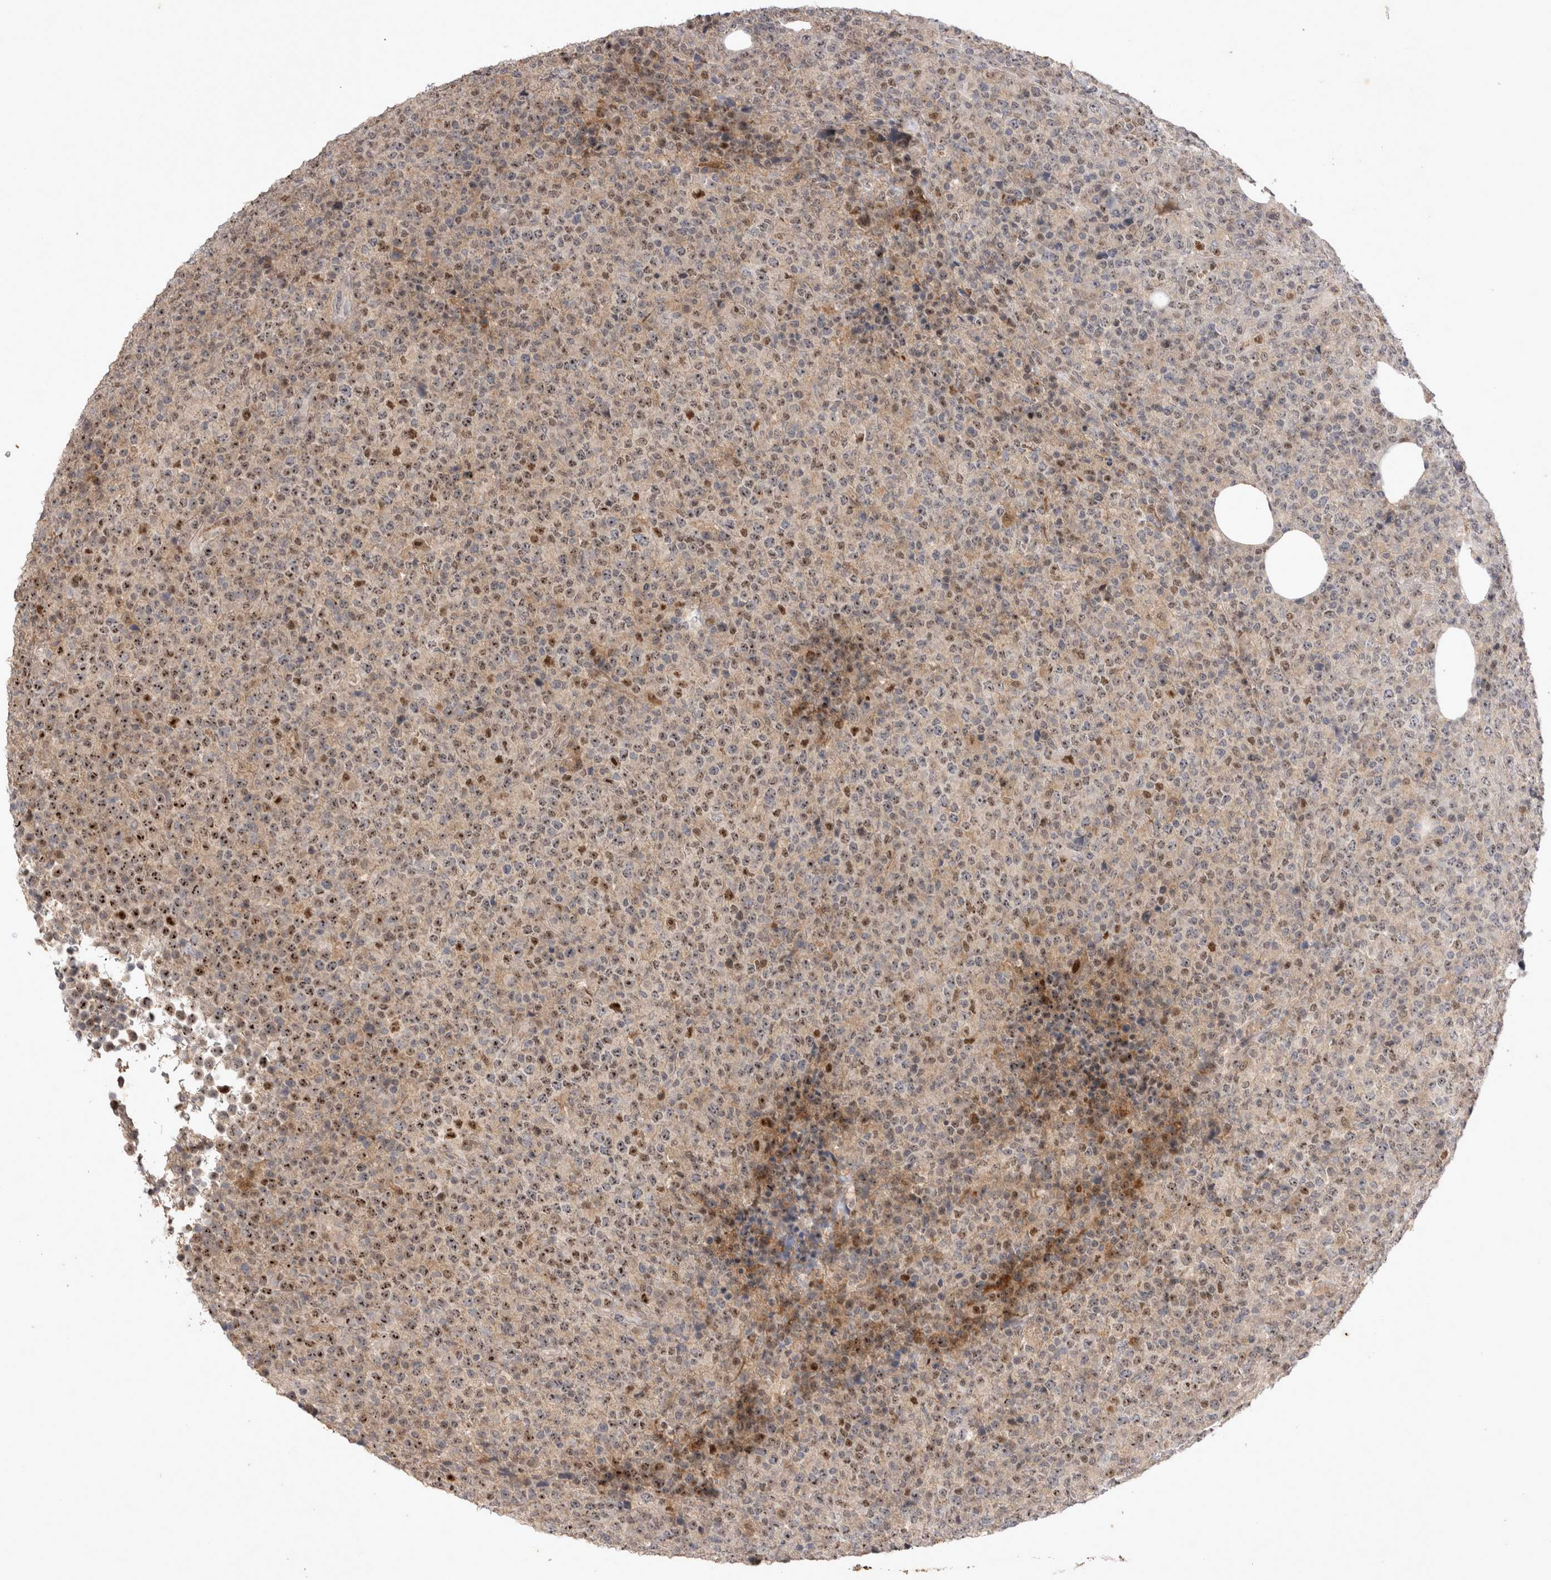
{"staining": {"intensity": "moderate", "quantity": "25%-75%", "location": "nuclear"}, "tissue": "lymphoma", "cell_type": "Tumor cells", "image_type": "cancer", "snomed": [{"axis": "morphology", "description": "Malignant lymphoma, non-Hodgkin's type, High grade"}, {"axis": "topography", "description": "Lymph node"}], "caption": "A brown stain highlights moderate nuclear staining of a protein in lymphoma tumor cells.", "gene": "STK11", "patient": {"sex": "male", "age": 13}}